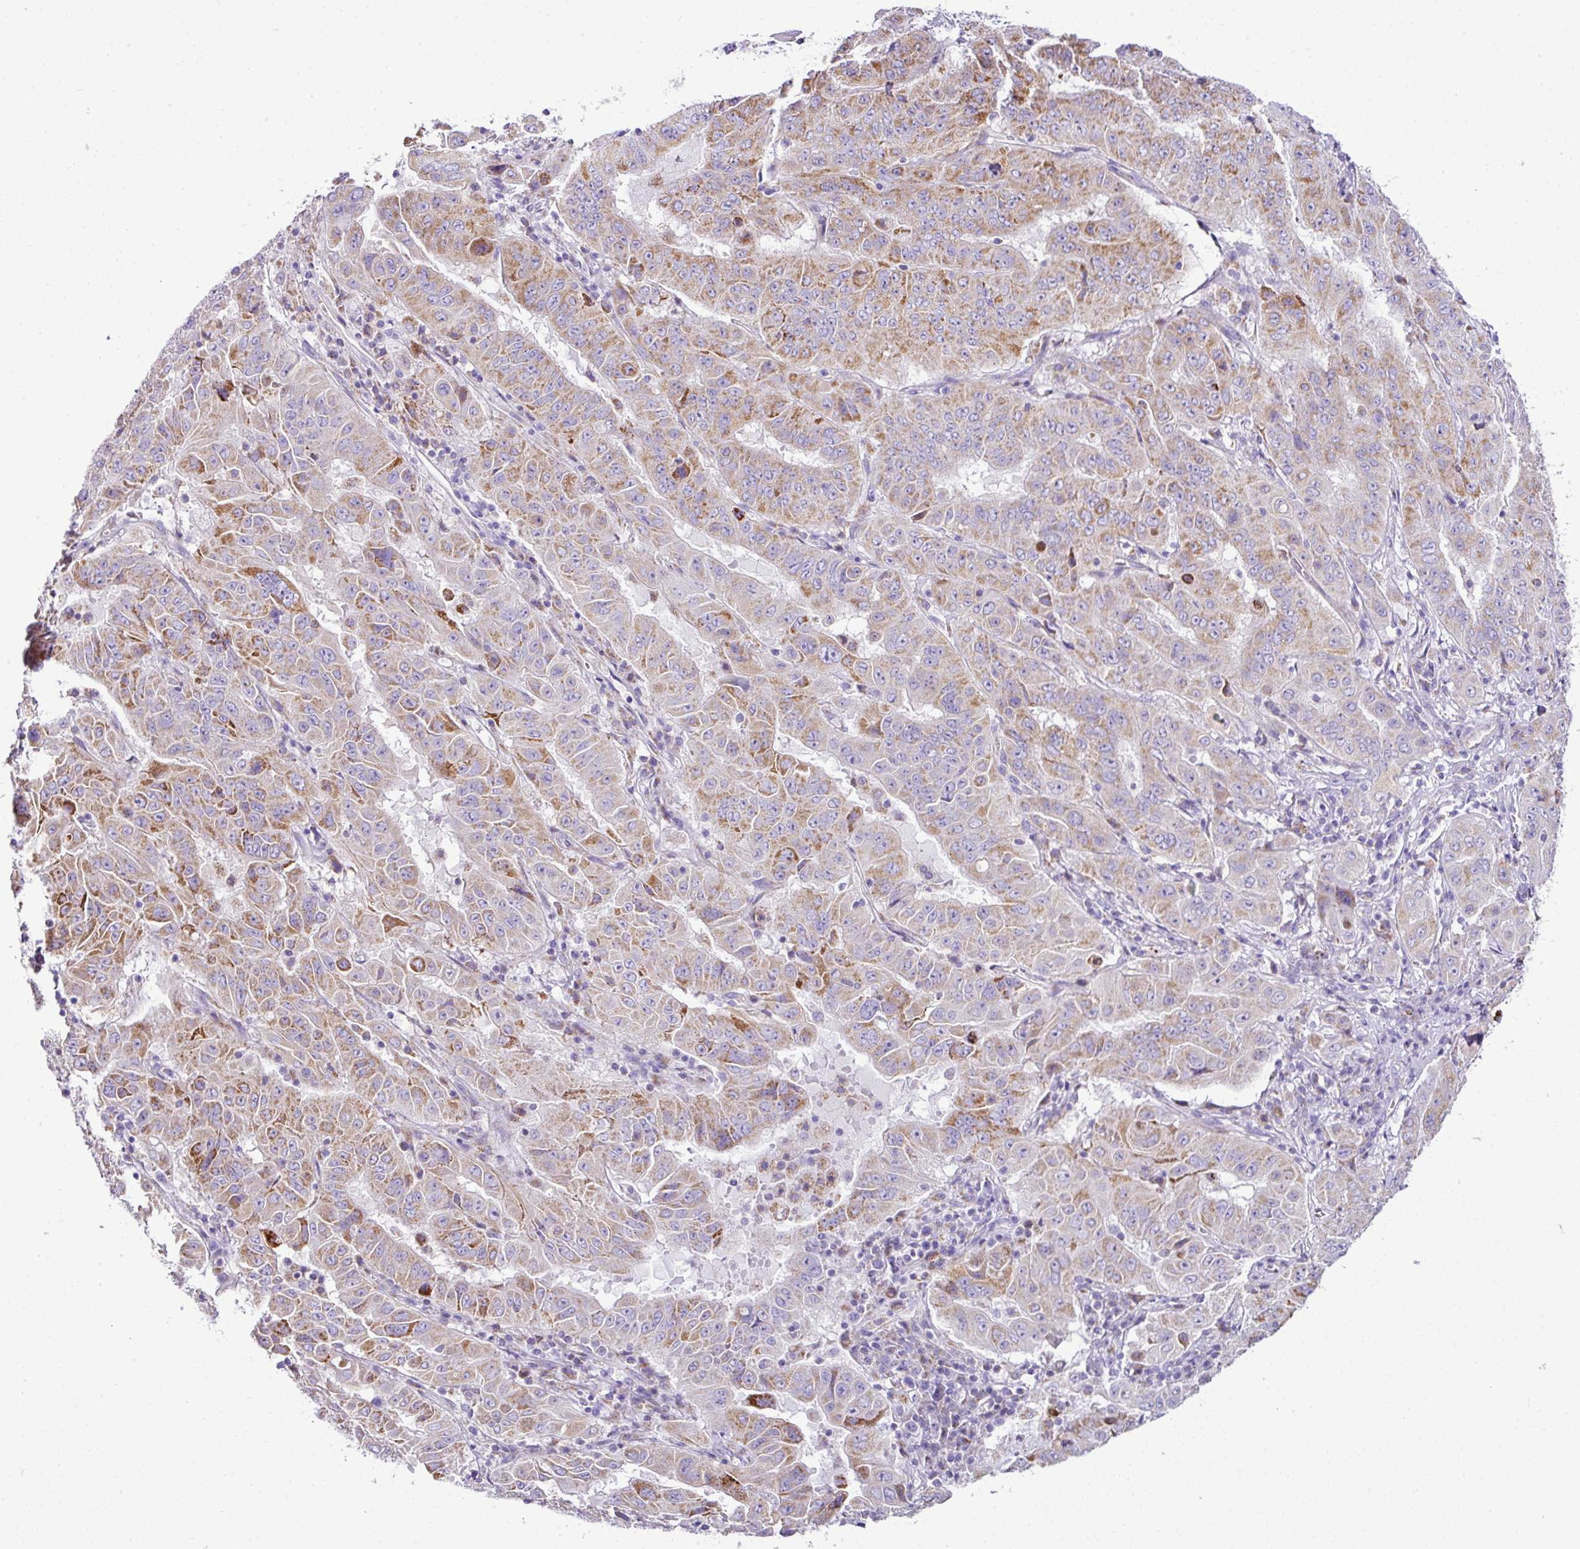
{"staining": {"intensity": "moderate", "quantity": ">75%", "location": "cytoplasmic/membranous"}, "tissue": "pancreatic cancer", "cell_type": "Tumor cells", "image_type": "cancer", "snomed": [{"axis": "morphology", "description": "Adenocarcinoma, NOS"}, {"axis": "topography", "description": "Pancreas"}], "caption": "High-power microscopy captured an immunohistochemistry (IHC) micrograph of pancreatic cancer (adenocarcinoma), revealing moderate cytoplasmic/membranous staining in approximately >75% of tumor cells.", "gene": "PGAP4", "patient": {"sex": "male", "age": 63}}